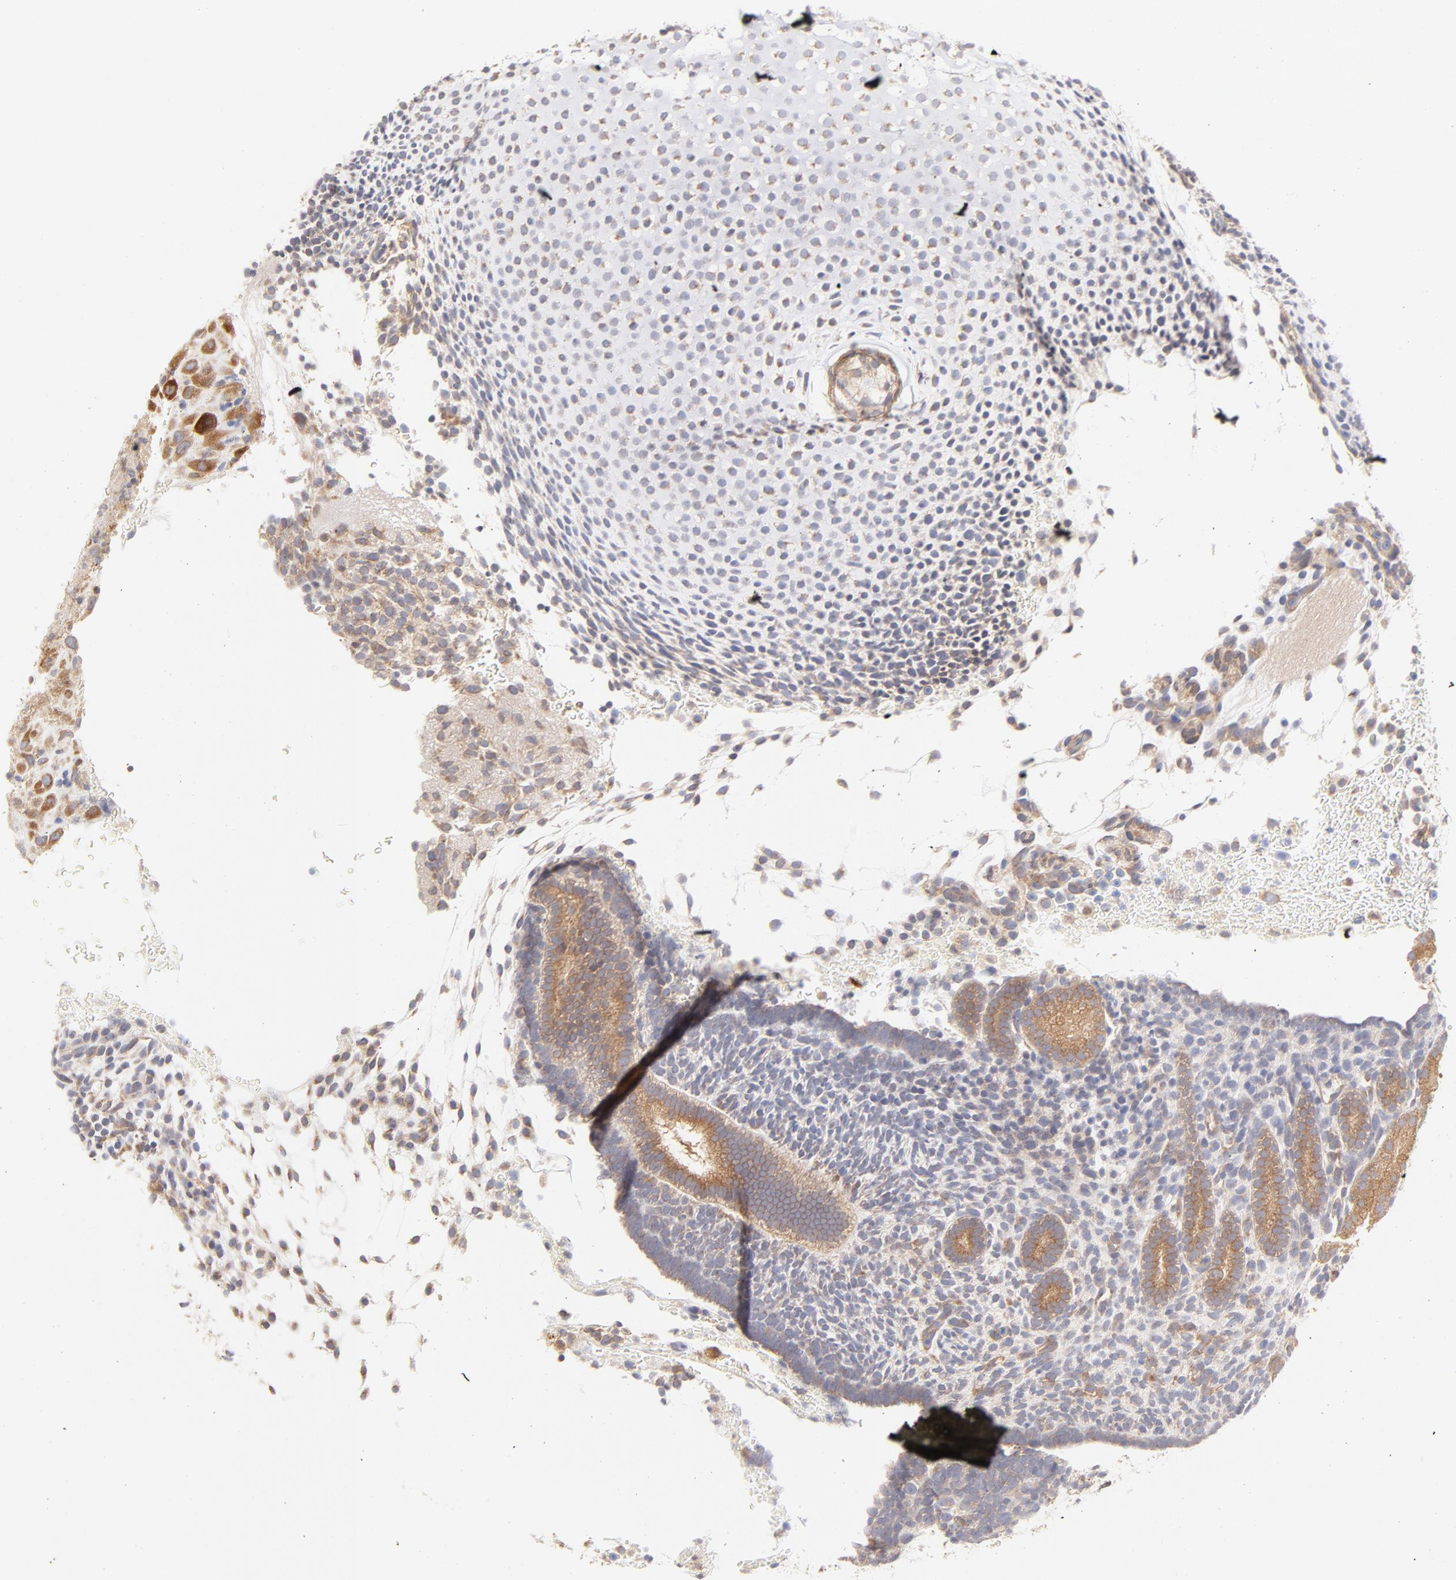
{"staining": {"intensity": "moderate", "quantity": "25%-75%", "location": "cytoplasmic/membranous"}, "tissue": "placenta", "cell_type": "Decidual cells", "image_type": "normal", "snomed": [{"axis": "morphology", "description": "Normal tissue, NOS"}, {"axis": "topography", "description": "Placenta"}], "caption": "Protein staining of normal placenta exhibits moderate cytoplasmic/membranous expression in approximately 25%-75% of decidual cells.", "gene": "RPS6KA1", "patient": {"sex": "female", "age": 19}}